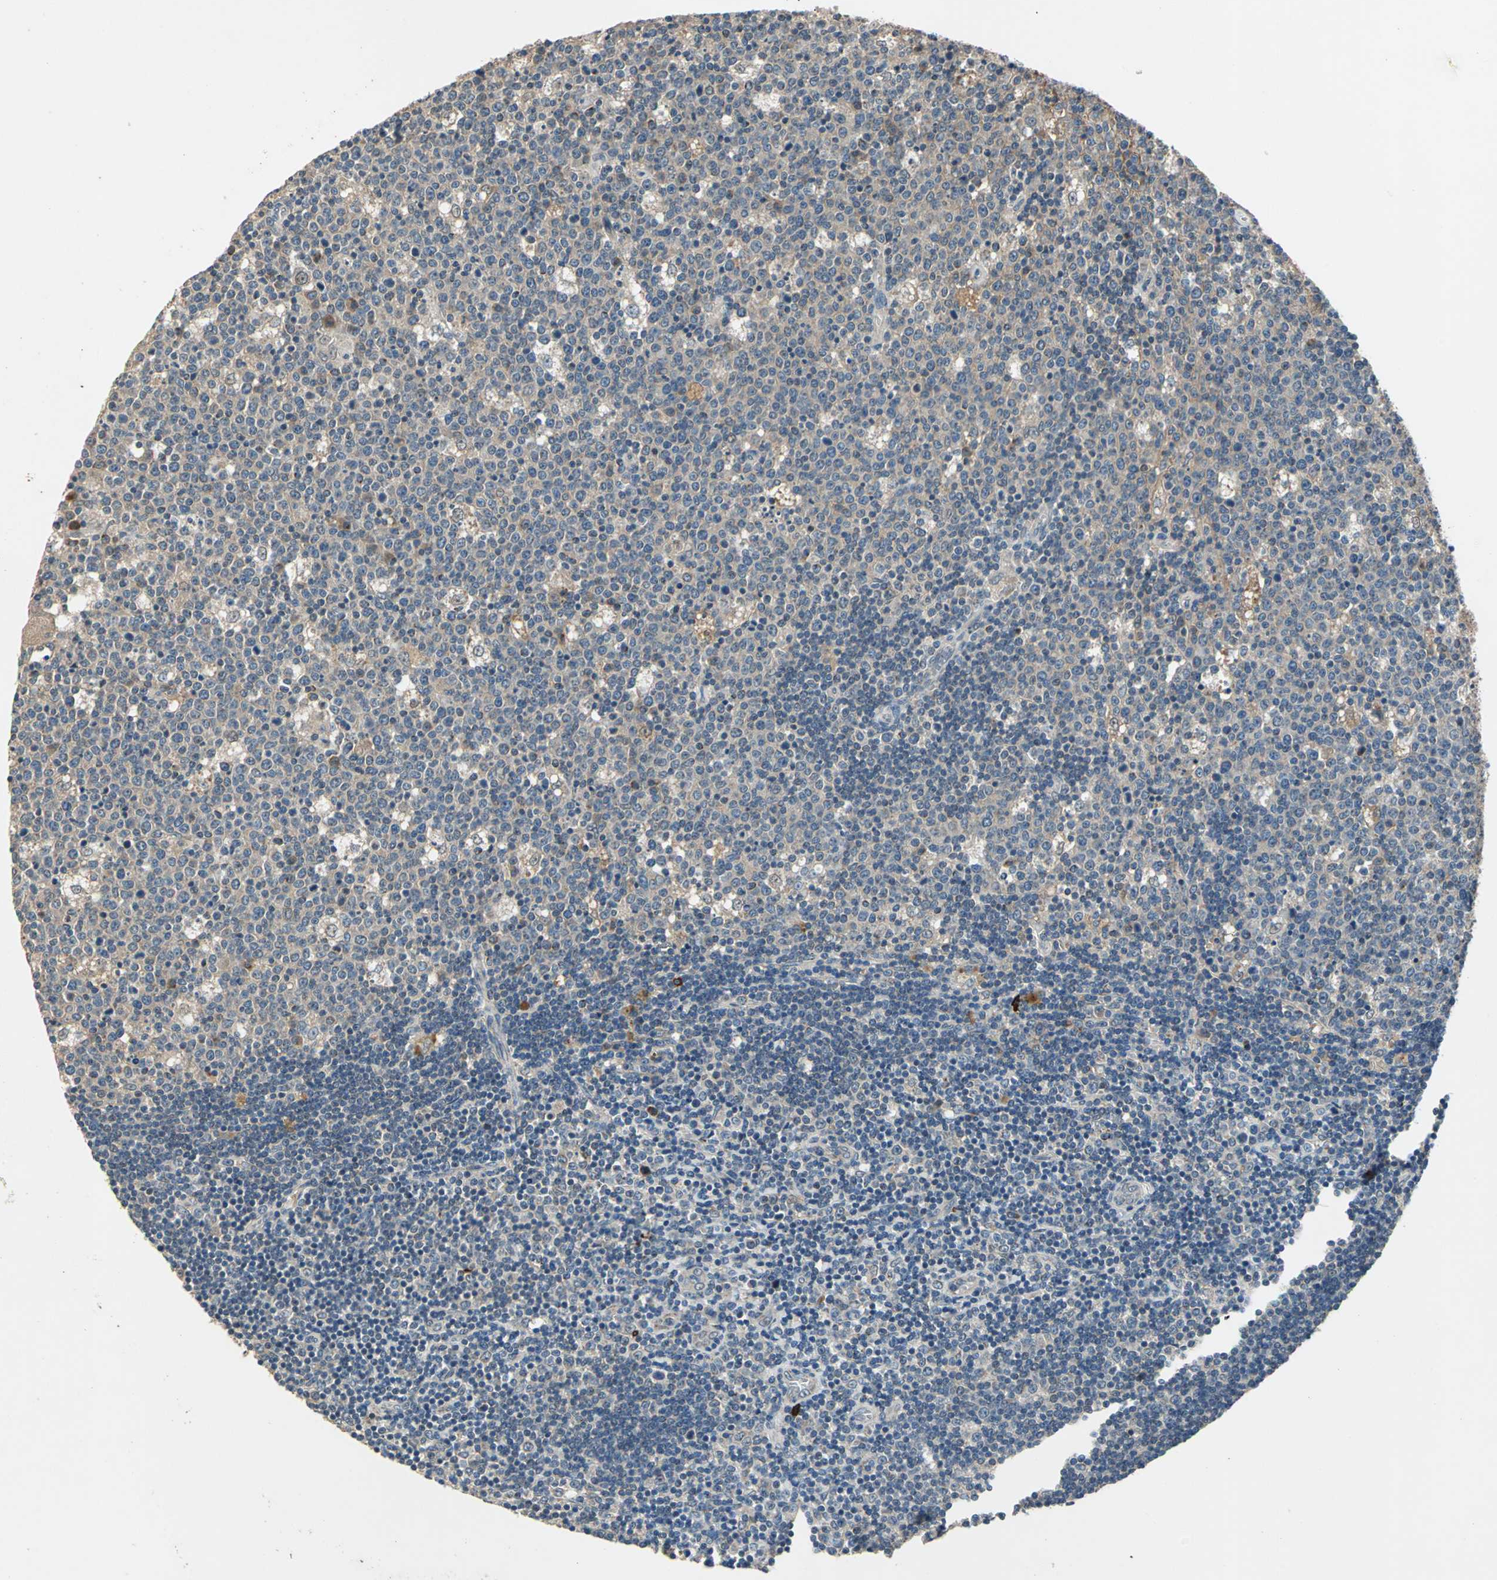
{"staining": {"intensity": "moderate", "quantity": ">75%", "location": "cytoplasmic/membranous"}, "tissue": "lymph node", "cell_type": "Germinal center cells", "image_type": "normal", "snomed": [{"axis": "morphology", "description": "Normal tissue, NOS"}, {"axis": "topography", "description": "Lymph node"}, {"axis": "topography", "description": "Salivary gland"}], "caption": "Moderate cytoplasmic/membranous staining for a protein is identified in about >75% of germinal center cells of normal lymph node using immunohistochemistry (IHC).", "gene": "SLC19A2", "patient": {"sex": "male", "age": 8}}